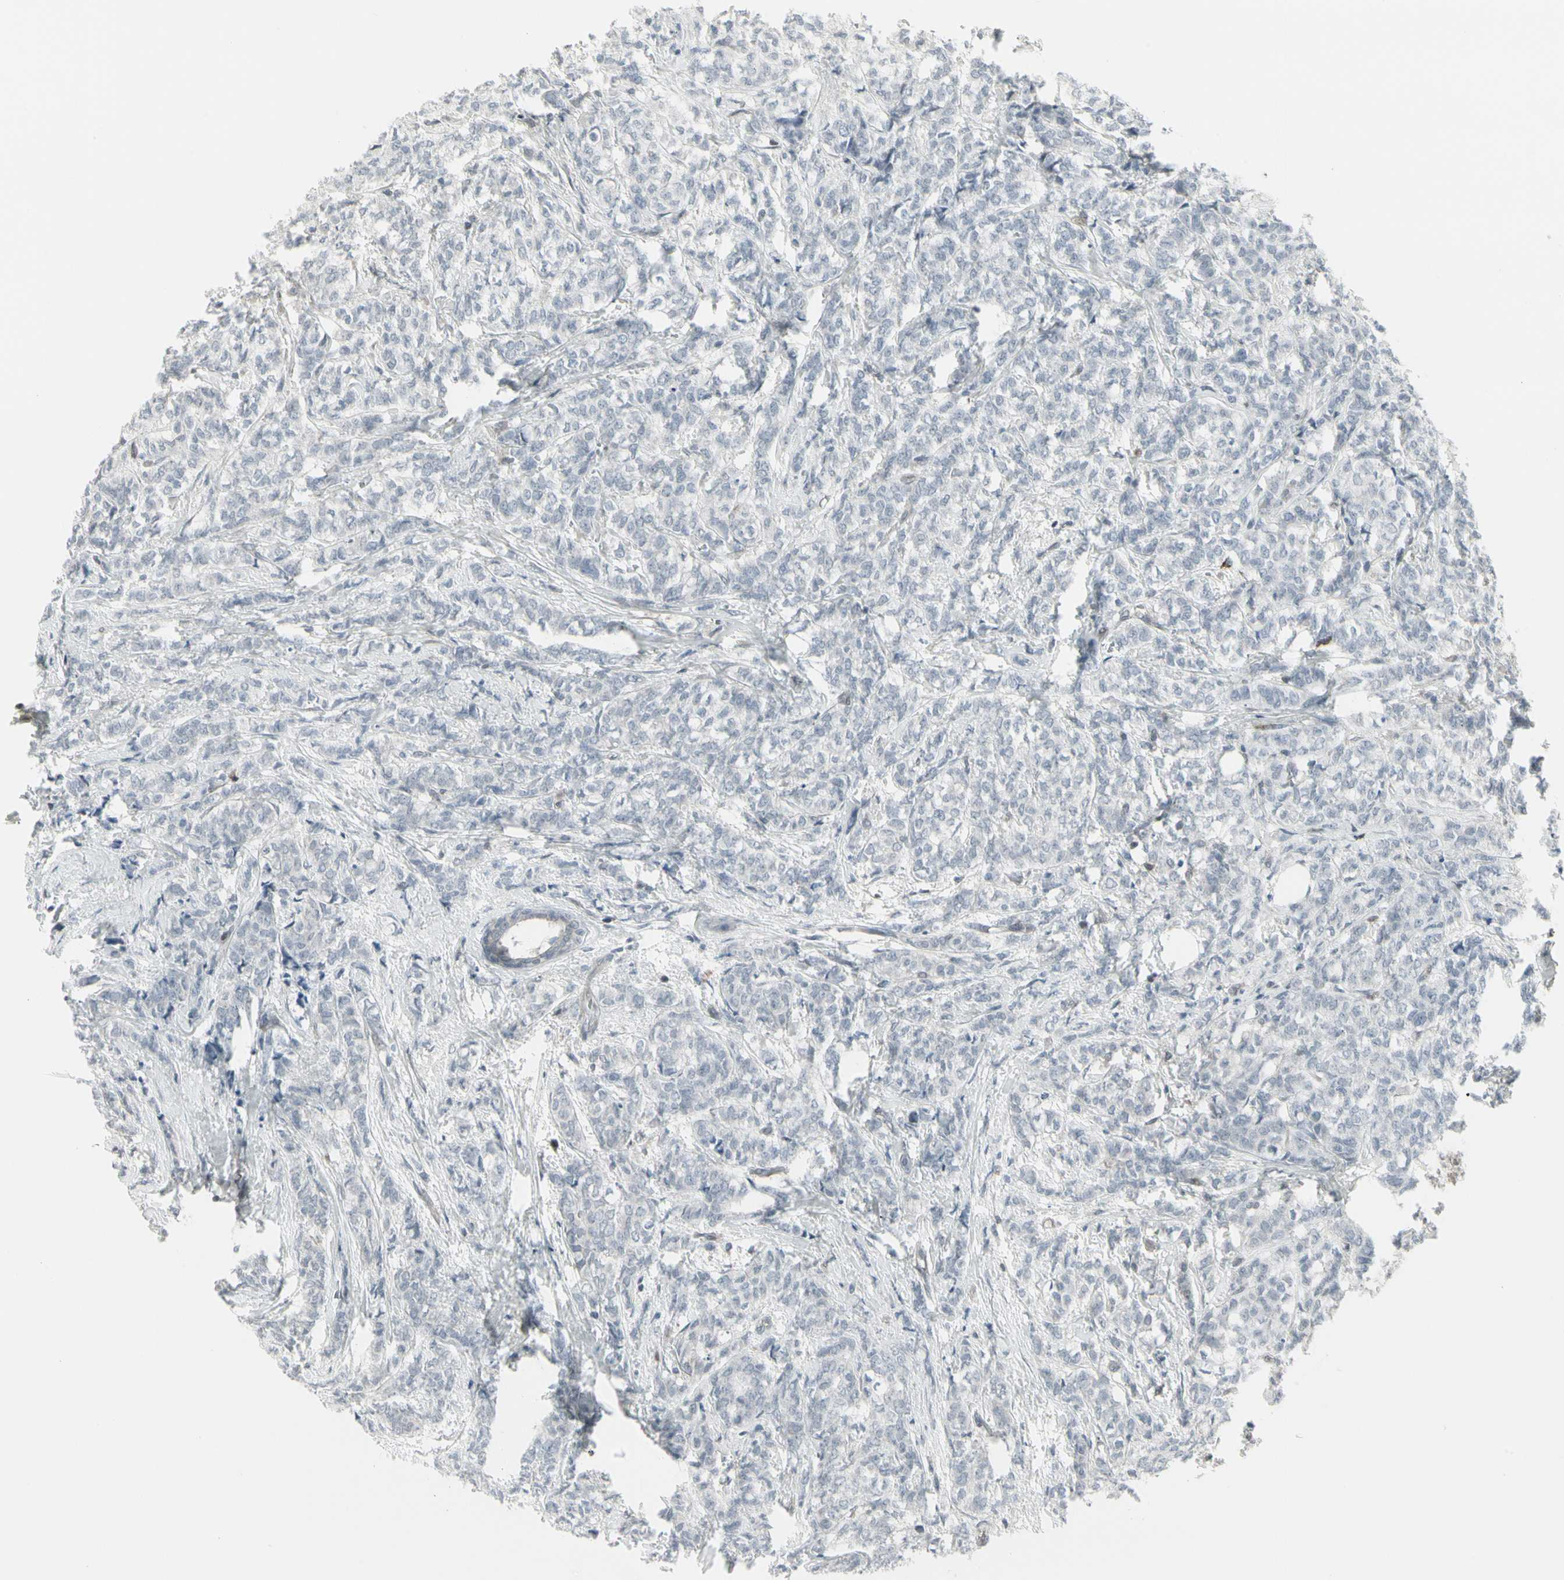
{"staining": {"intensity": "negative", "quantity": "none", "location": "none"}, "tissue": "breast cancer", "cell_type": "Tumor cells", "image_type": "cancer", "snomed": [{"axis": "morphology", "description": "Lobular carcinoma"}, {"axis": "topography", "description": "Breast"}], "caption": "This is an immunohistochemistry (IHC) histopathology image of breast lobular carcinoma. There is no expression in tumor cells.", "gene": "IGFBP6", "patient": {"sex": "female", "age": 60}}